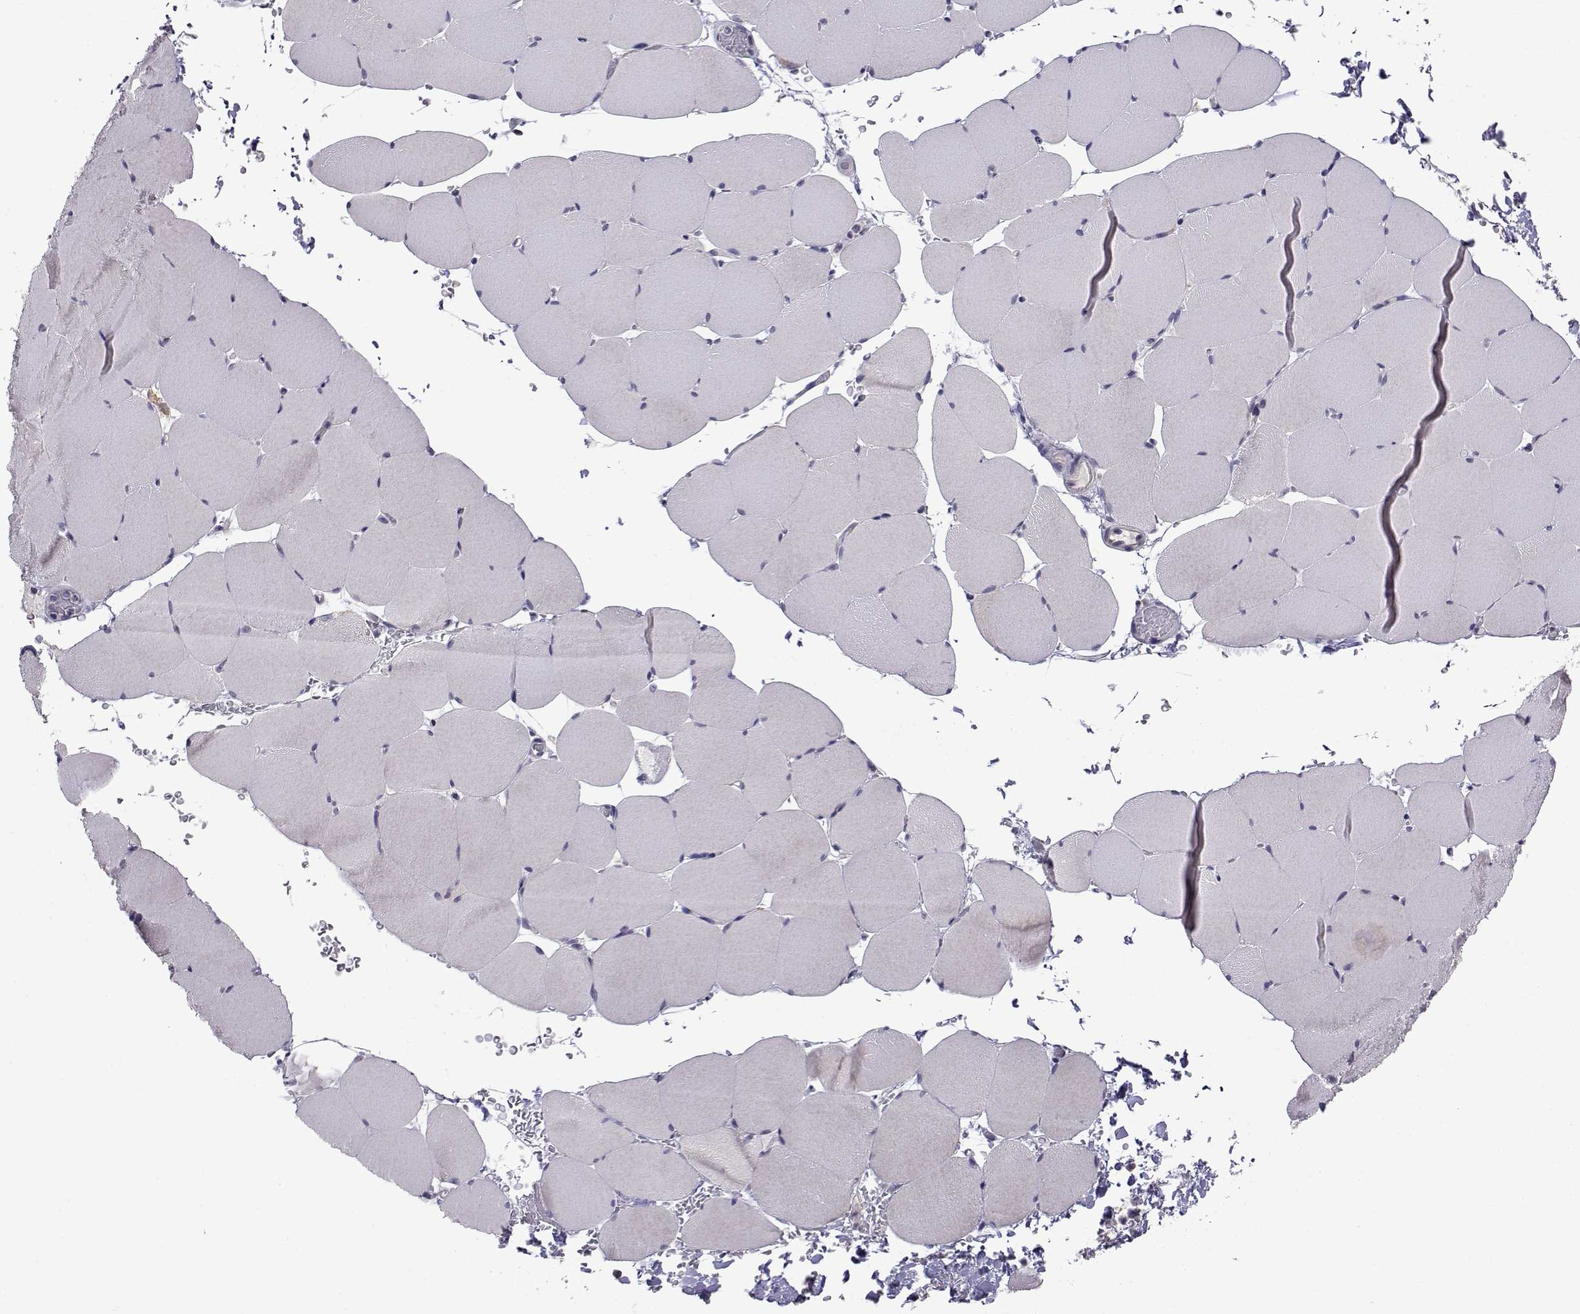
{"staining": {"intensity": "negative", "quantity": "none", "location": "none"}, "tissue": "skeletal muscle", "cell_type": "Myocytes", "image_type": "normal", "snomed": [{"axis": "morphology", "description": "Normal tissue, NOS"}, {"axis": "topography", "description": "Skeletal muscle"}], "caption": "This micrograph is of normal skeletal muscle stained with immunohistochemistry (IHC) to label a protein in brown with the nuclei are counter-stained blue. There is no positivity in myocytes.", "gene": "PEX5L", "patient": {"sex": "female", "age": 37}}